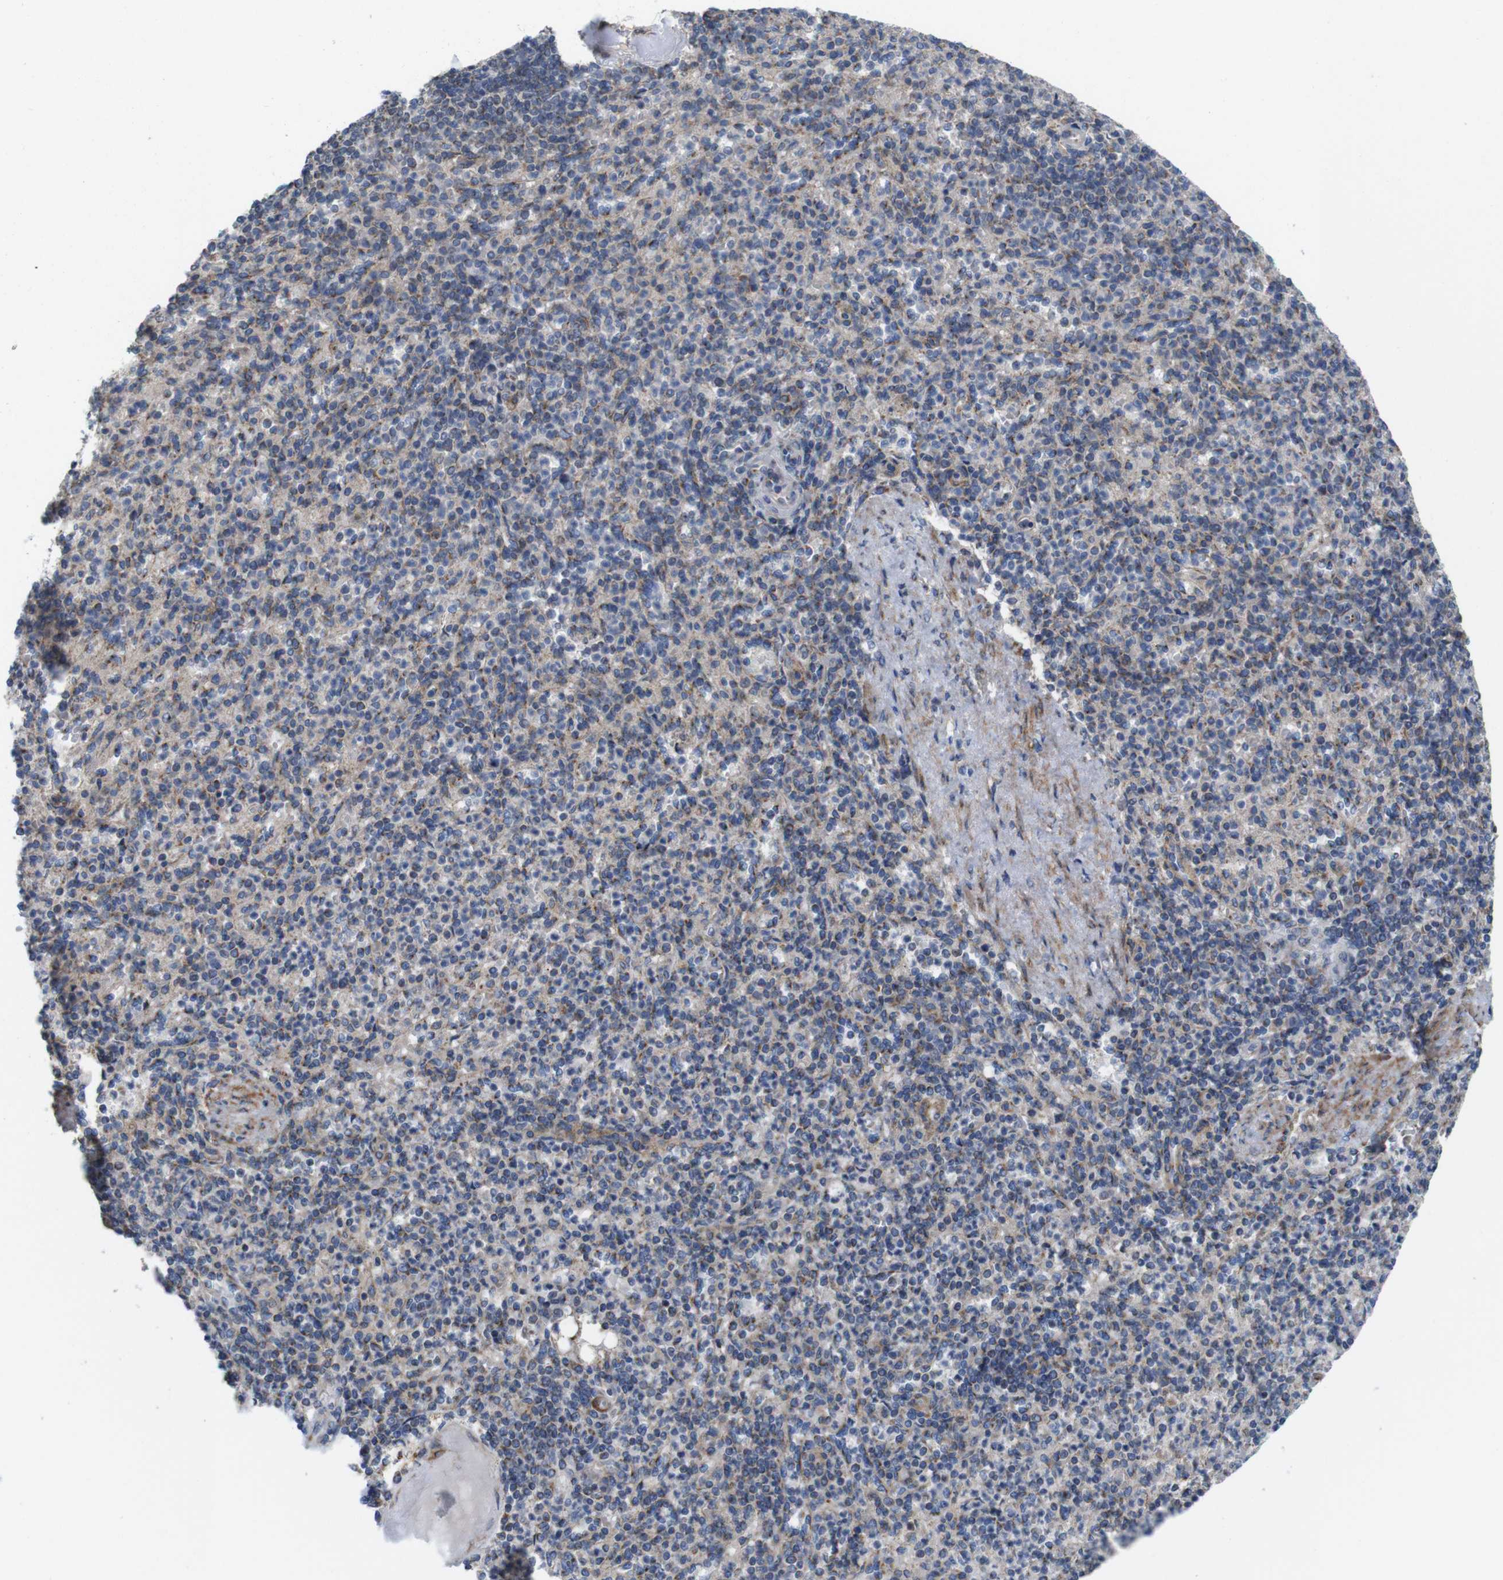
{"staining": {"intensity": "weak", "quantity": ">75%", "location": "cytoplasmic/membranous"}, "tissue": "spleen", "cell_type": "Cells in red pulp", "image_type": "normal", "snomed": [{"axis": "morphology", "description": "Normal tissue, NOS"}, {"axis": "topography", "description": "Spleen"}], "caption": "IHC (DAB (3,3'-diaminobenzidine)) staining of unremarkable spleen demonstrates weak cytoplasmic/membranous protein positivity in approximately >75% of cells in red pulp.", "gene": "EFCAB14", "patient": {"sex": "female", "age": 74}}